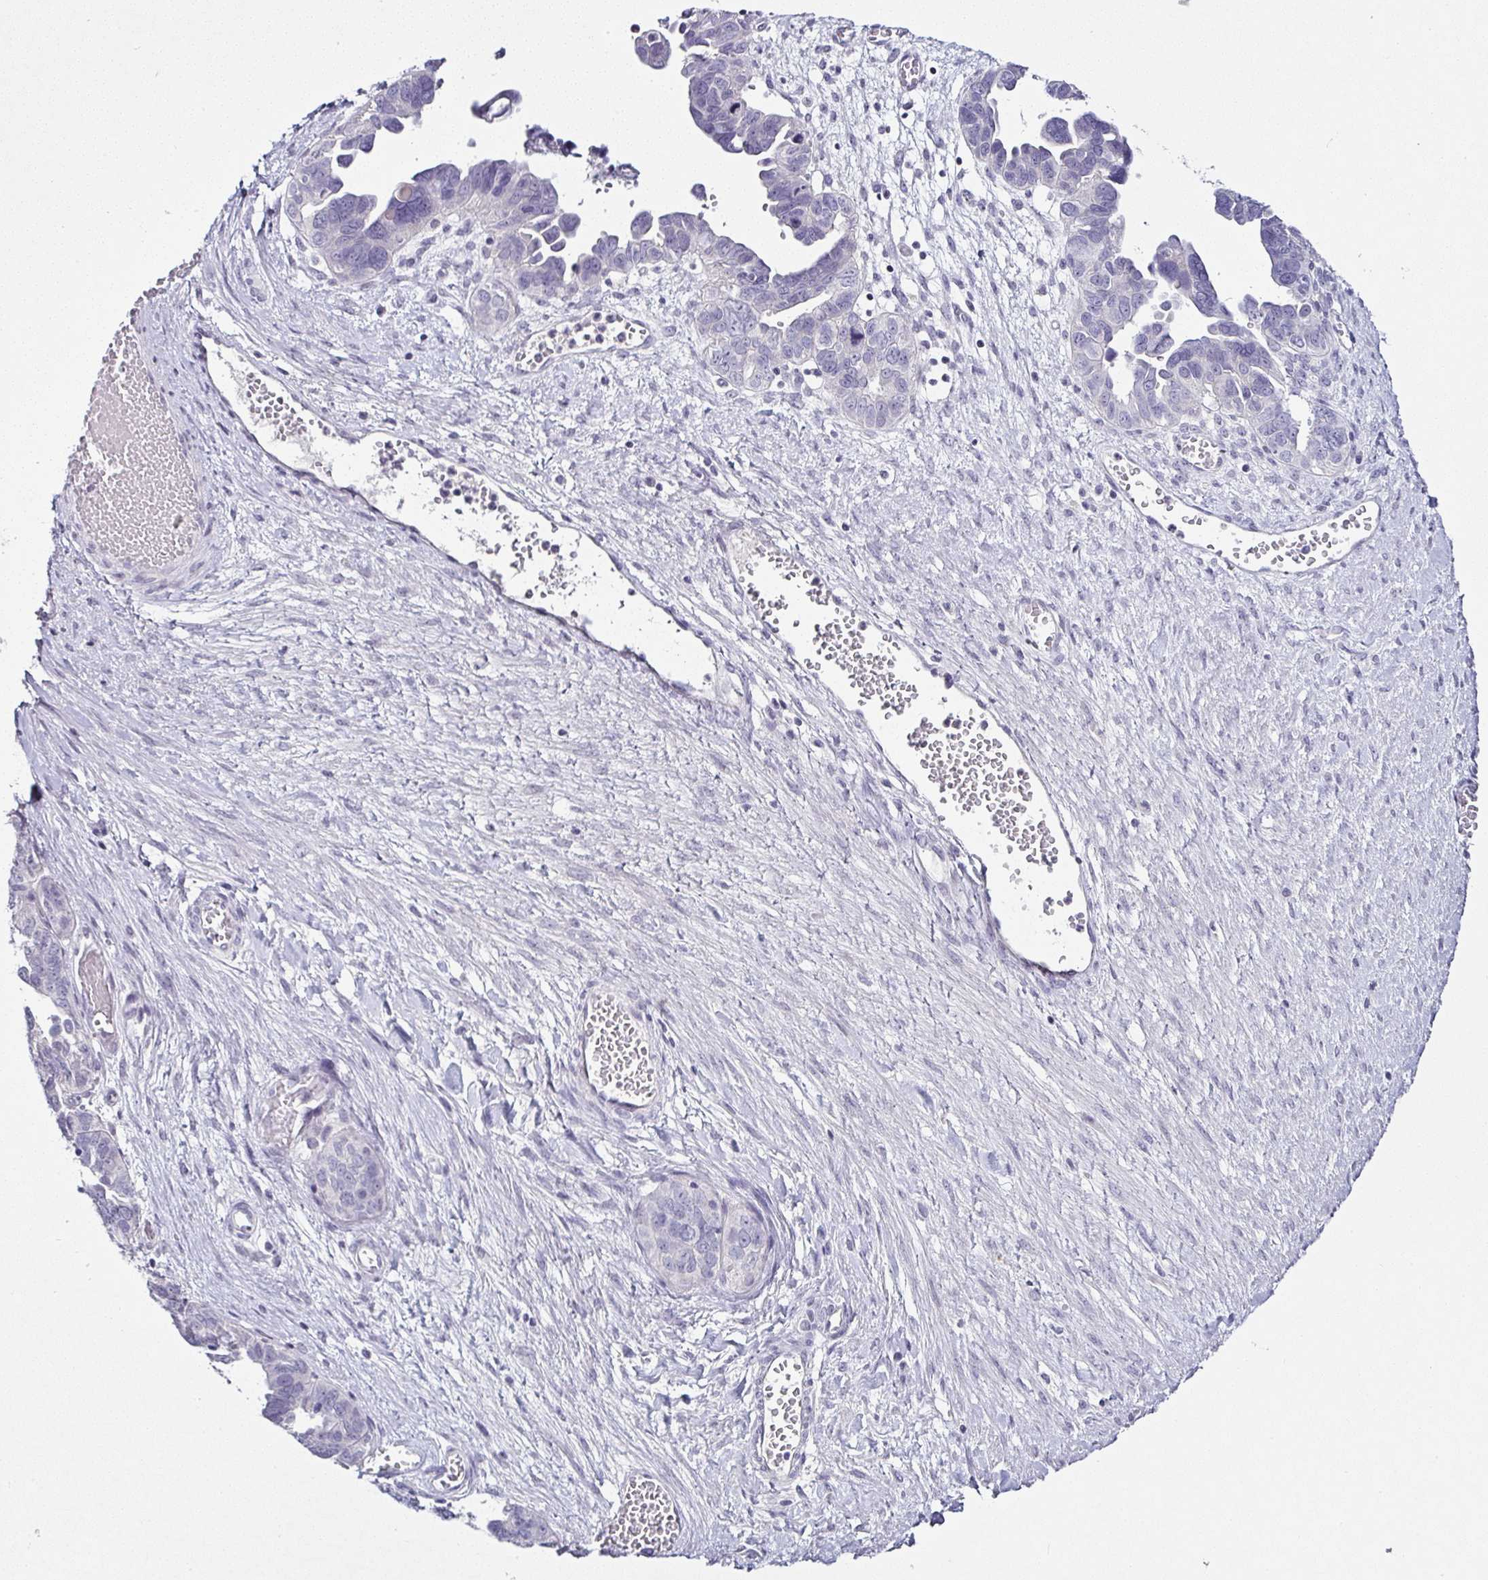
{"staining": {"intensity": "negative", "quantity": "none", "location": "none"}, "tissue": "ovarian cancer", "cell_type": "Tumor cells", "image_type": "cancer", "snomed": [{"axis": "morphology", "description": "Cystadenocarcinoma, serous, NOS"}, {"axis": "topography", "description": "Ovary"}], "caption": "A high-resolution histopathology image shows immunohistochemistry staining of serous cystadenocarcinoma (ovarian), which reveals no significant expression in tumor cells. Brightfield microscopy of IHC stained with DAB (3,3'-diaminobenzidine) (brown) and hematoxylin (blue), captured at high magnification.", "gene": "SERPINB3", "patient": {"sex": "female", "age": 64}}